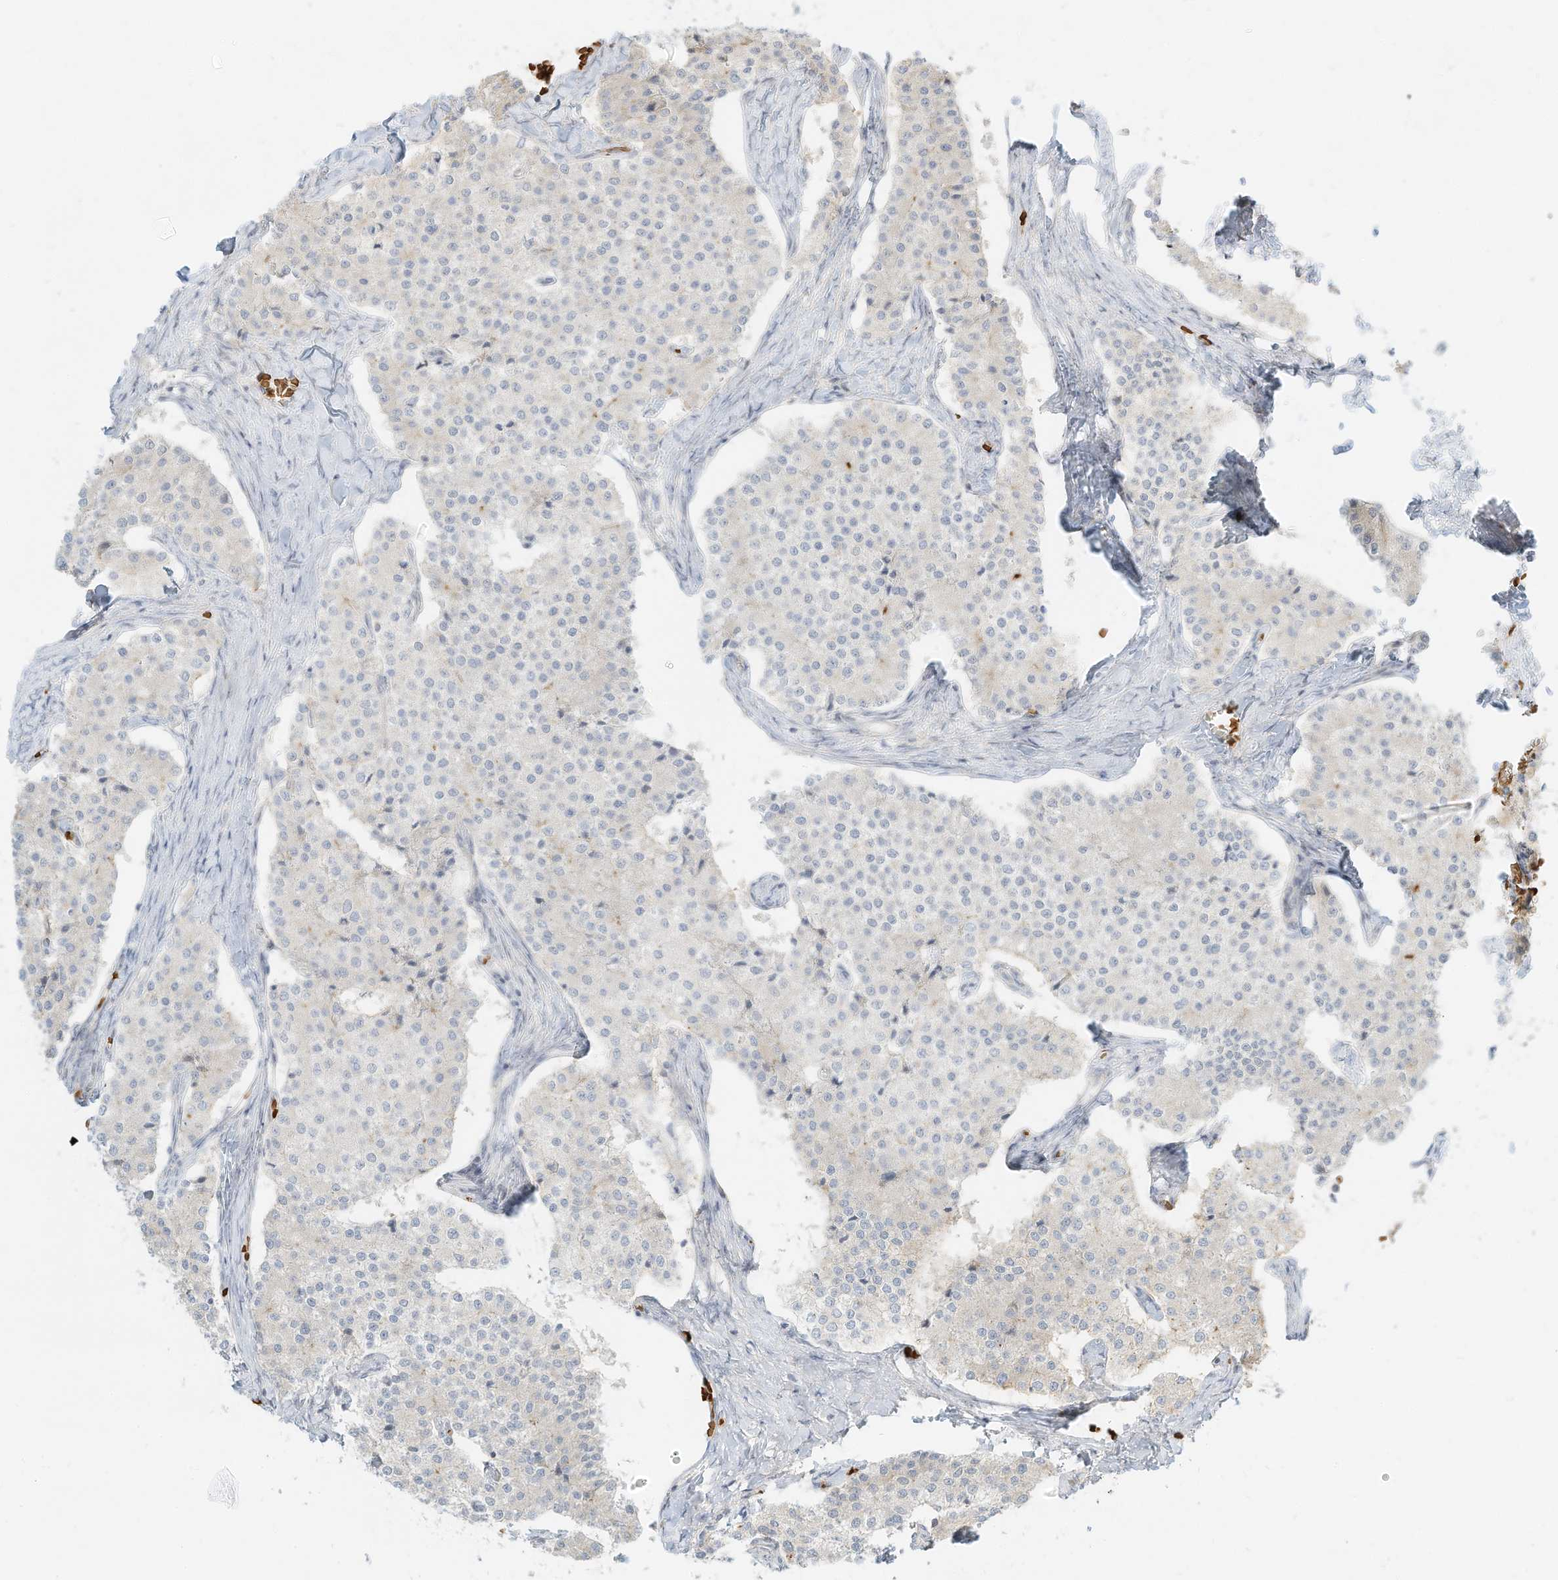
{"staining": {"intensity": "negative", "quantity": "none", "location": "none"}, "tissue": "carcinoid", "cell_type": "Tumor cells", "image_type": "cancer", "snomed": [{"axis": "morphology", "description": "Carcinoid, malignant, NOS"}, {"axis": "topography", "description": "Colon"}], "caption": "There is no significant staining in tumor cells of malignant carcinoid.", "gene": "OFD1", "patient": {"sex": "female", "age": 52}}